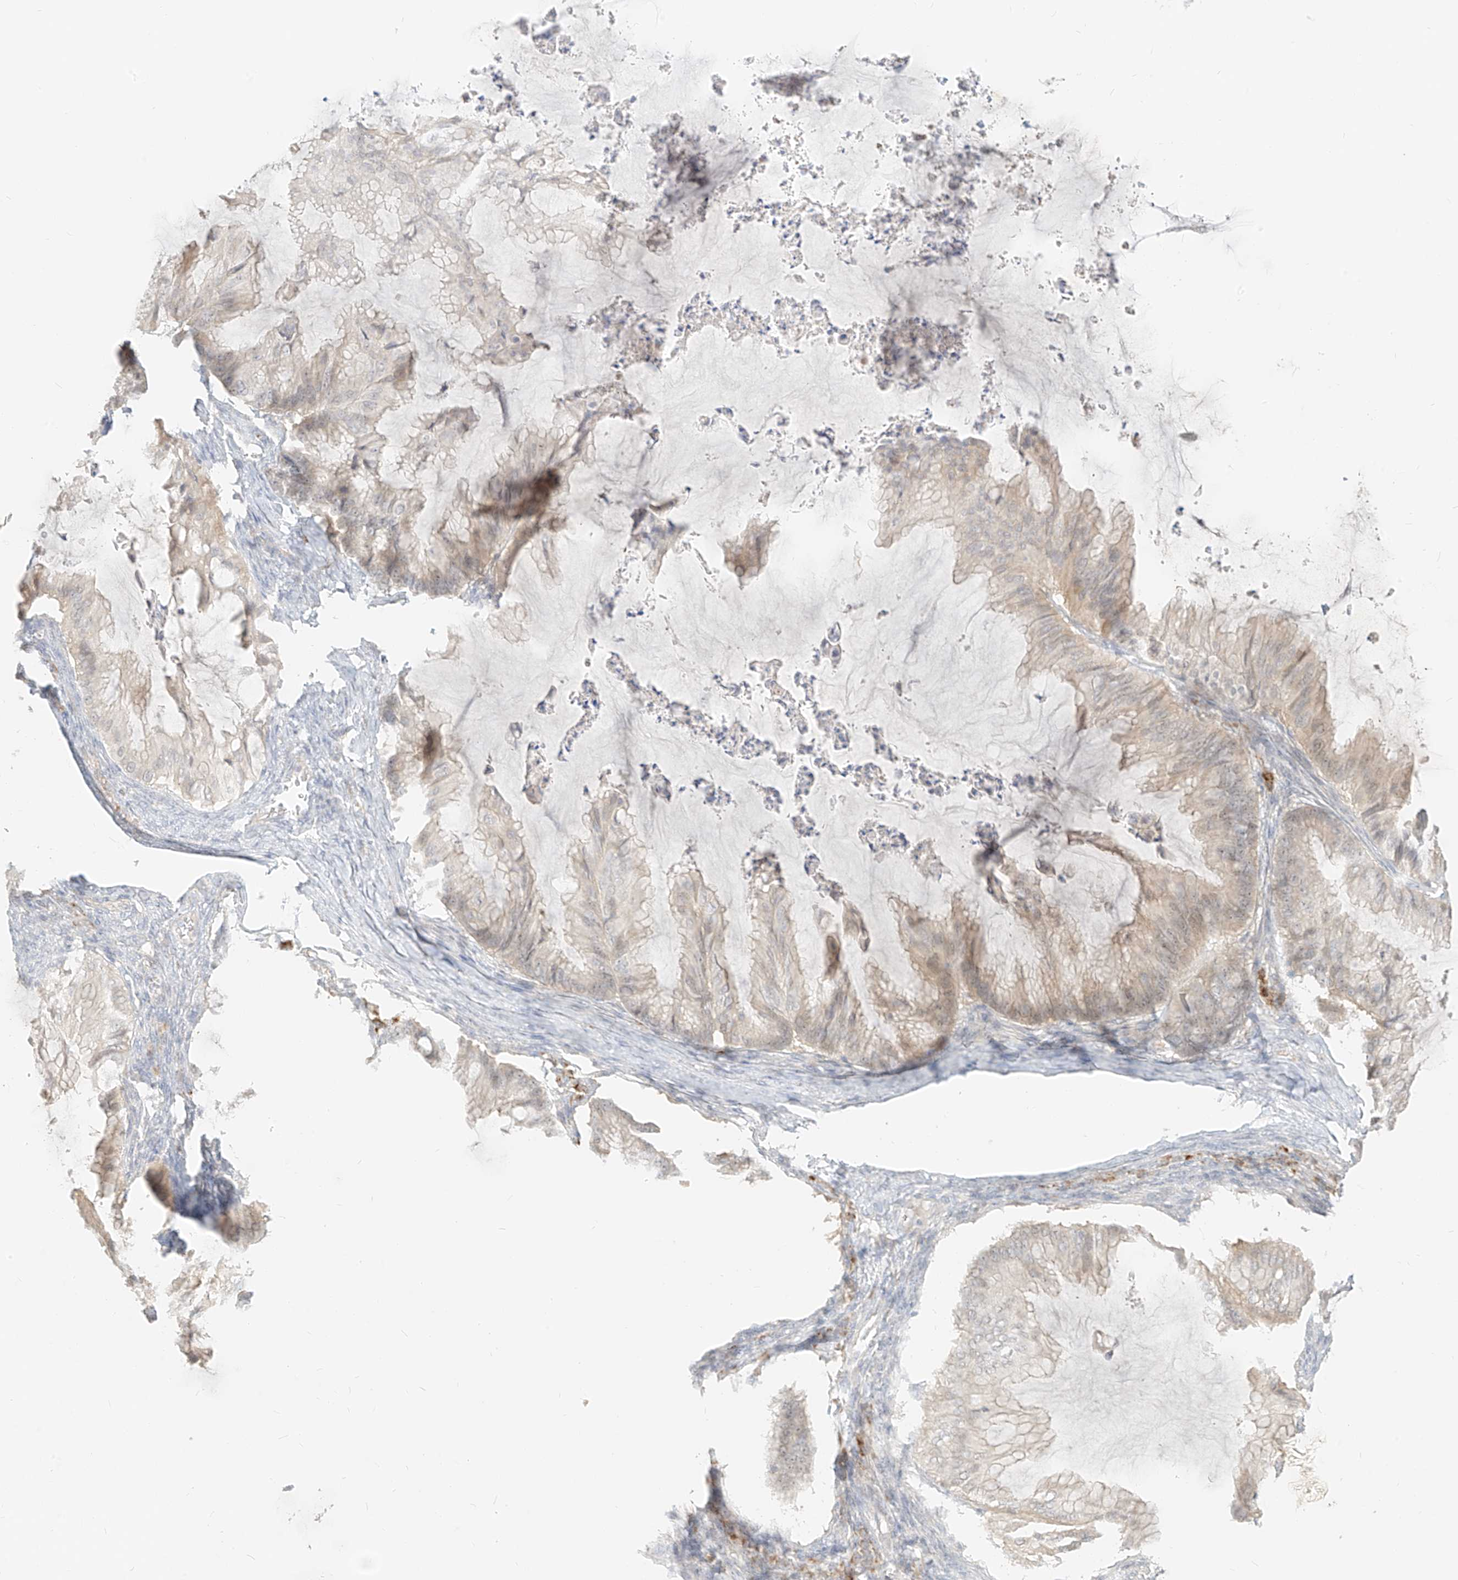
{"staining": {"intensity": "weak", "quantity": "<25%", "location": "cytoplasmic/membranous"}, "tissue": "ovarian cancer", "cell_type": "Tumor cells", "image_type": "cancer", "snomed": [{"axis": "morphology", "description": "Cystadenocarcinoma, mucinous, NOS"}, {"axis": "topography", "description": "Ovary"}], "caption": "Immunohistochemical staining of human ovarian cancer shows no significant positivity in tumor cells. (Immunohistochemistry, brightfield microscopy, high magnification).", "gene": "LIPT1", "patient": {"sex": "female", "age": 71}}